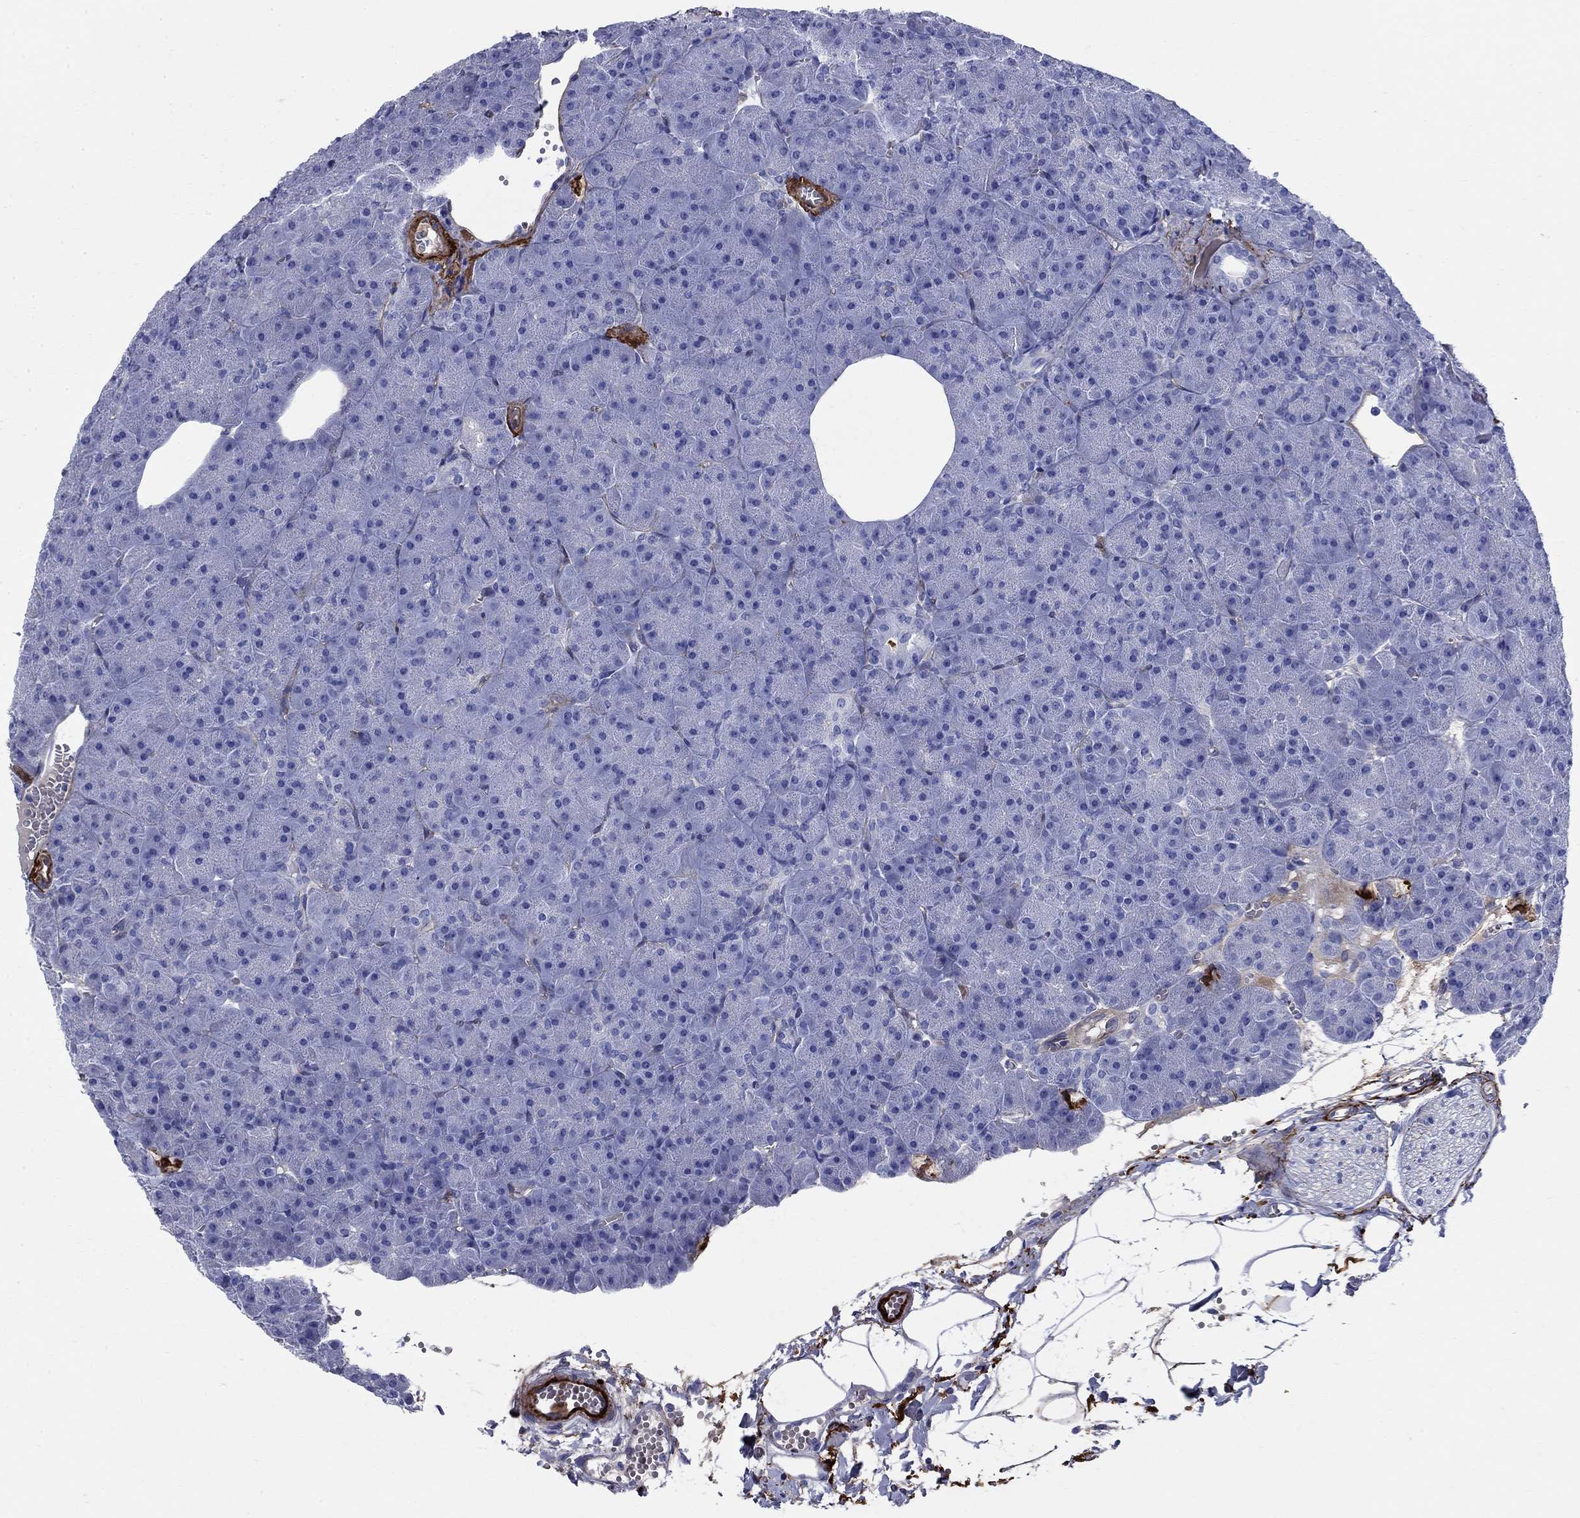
{"staining": {"intensity": "negative", "quantity": "none", "location": "none"}, "tissue": "pancreas", "cell_type": "Exocrine glandular cells", "image_type": "normal", "snomed": [{"axis": "morphology", "description": "Normal tissue, NOS"}, {"axis": "topography", "description": "Pancreas"}], "caption": "Immunohistochemistry image of benign pancreas: human pancreas stained with DAB (3,3'-diaminobenzidine) displays no significant protein positivity in exocrine glandular cells. (Brightfield microscopy of DAB (3,3'-diaminobenzidine) immunohistochemistry at high magnification).", "gene": "VTN", "patient": {"sex": "male", "age": 61}}